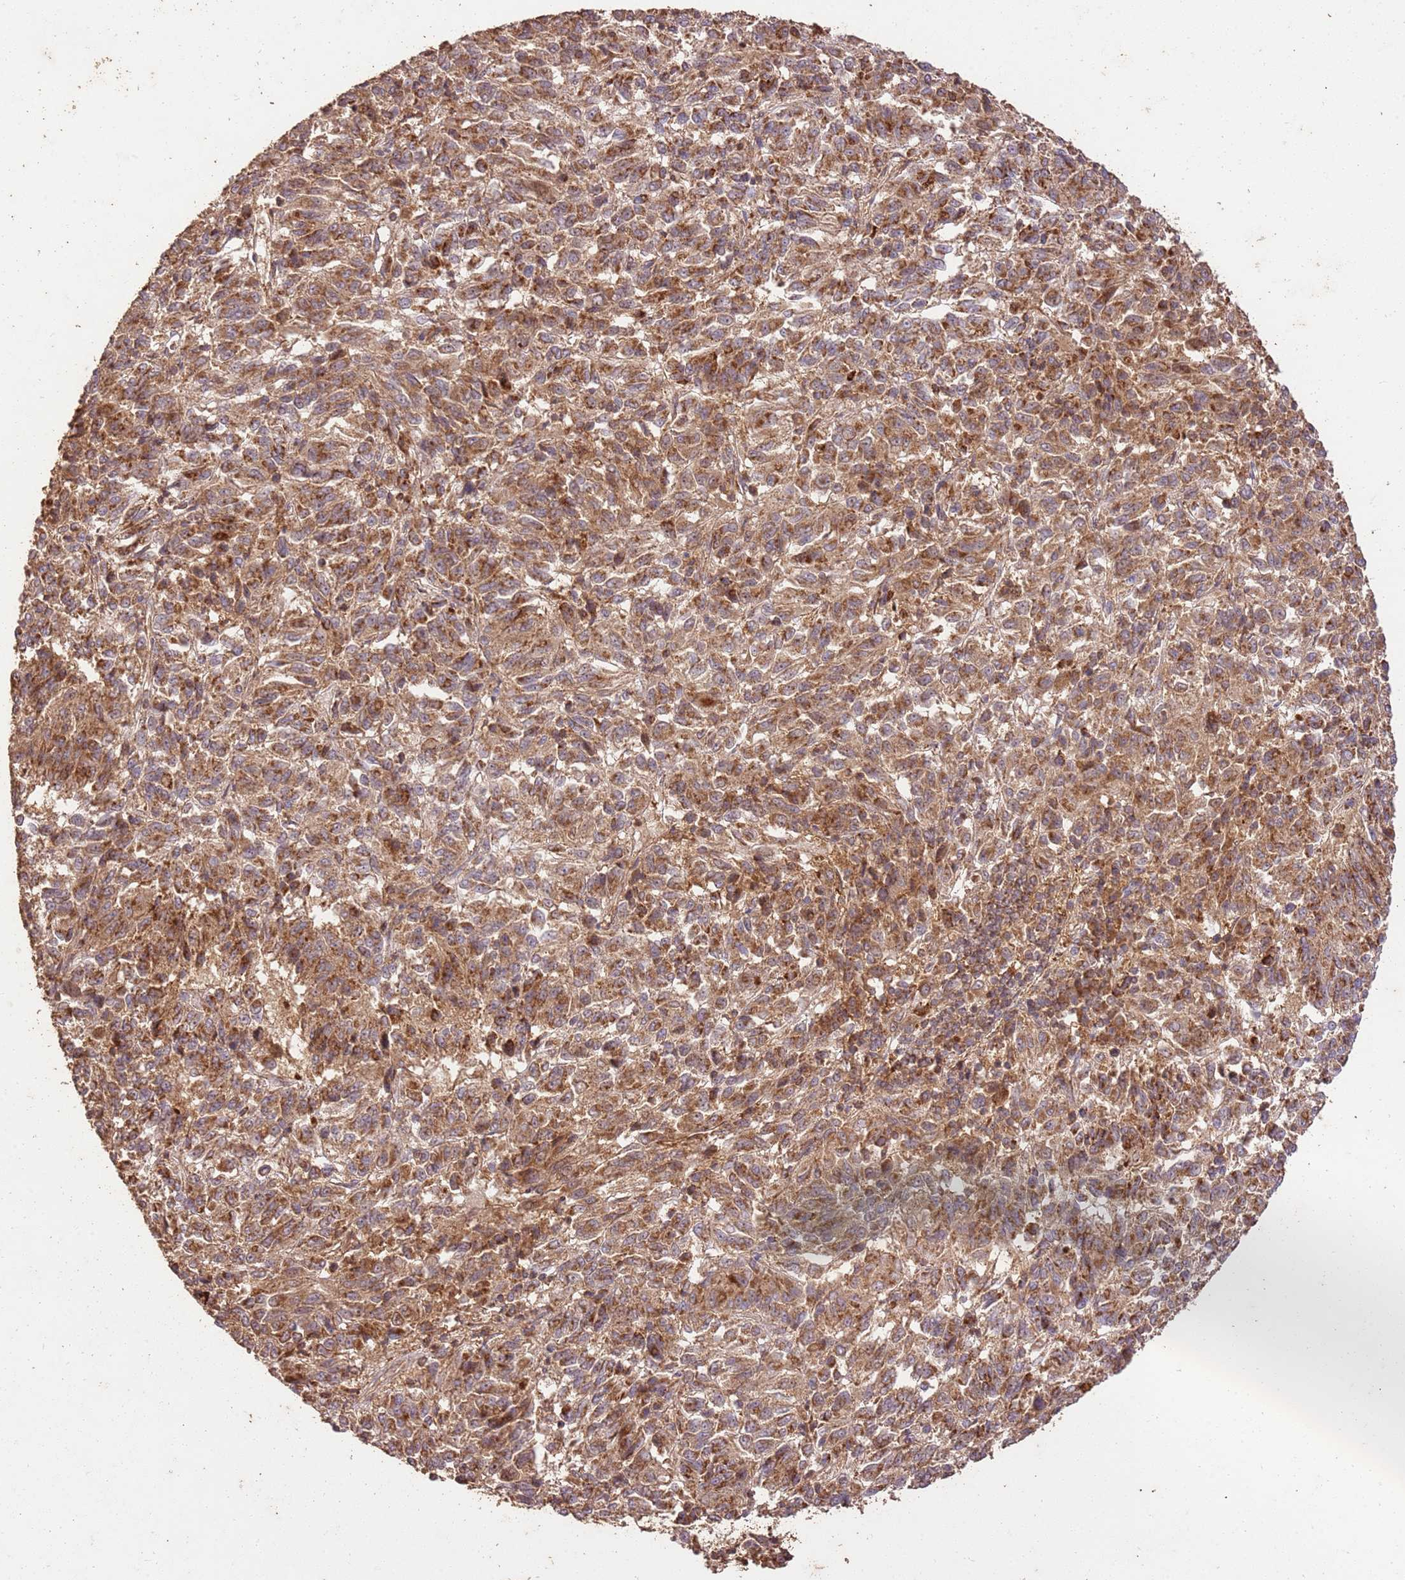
{"staining": {"intensity": "moderate", "quantity": ">75%", "location": "cytoplasmic/membranous"}, "tissue": "melanoma", "cell_type": "Tumor cells", "image_type": "cancer", "snomed": [{"axis": "morphology", "description": "Malignant melanoma, Metastatic site"}, {"axis": "topography", "description": "Lung"}], "caption": "Human malignant melanoma (metastatic site) stained with a brown dye displays moderate cytoplasmic/membranous positive expression in about >75% of tumor cells.", "gene": "LRRC28", "patient": {"sex": "male", "age": 64}}